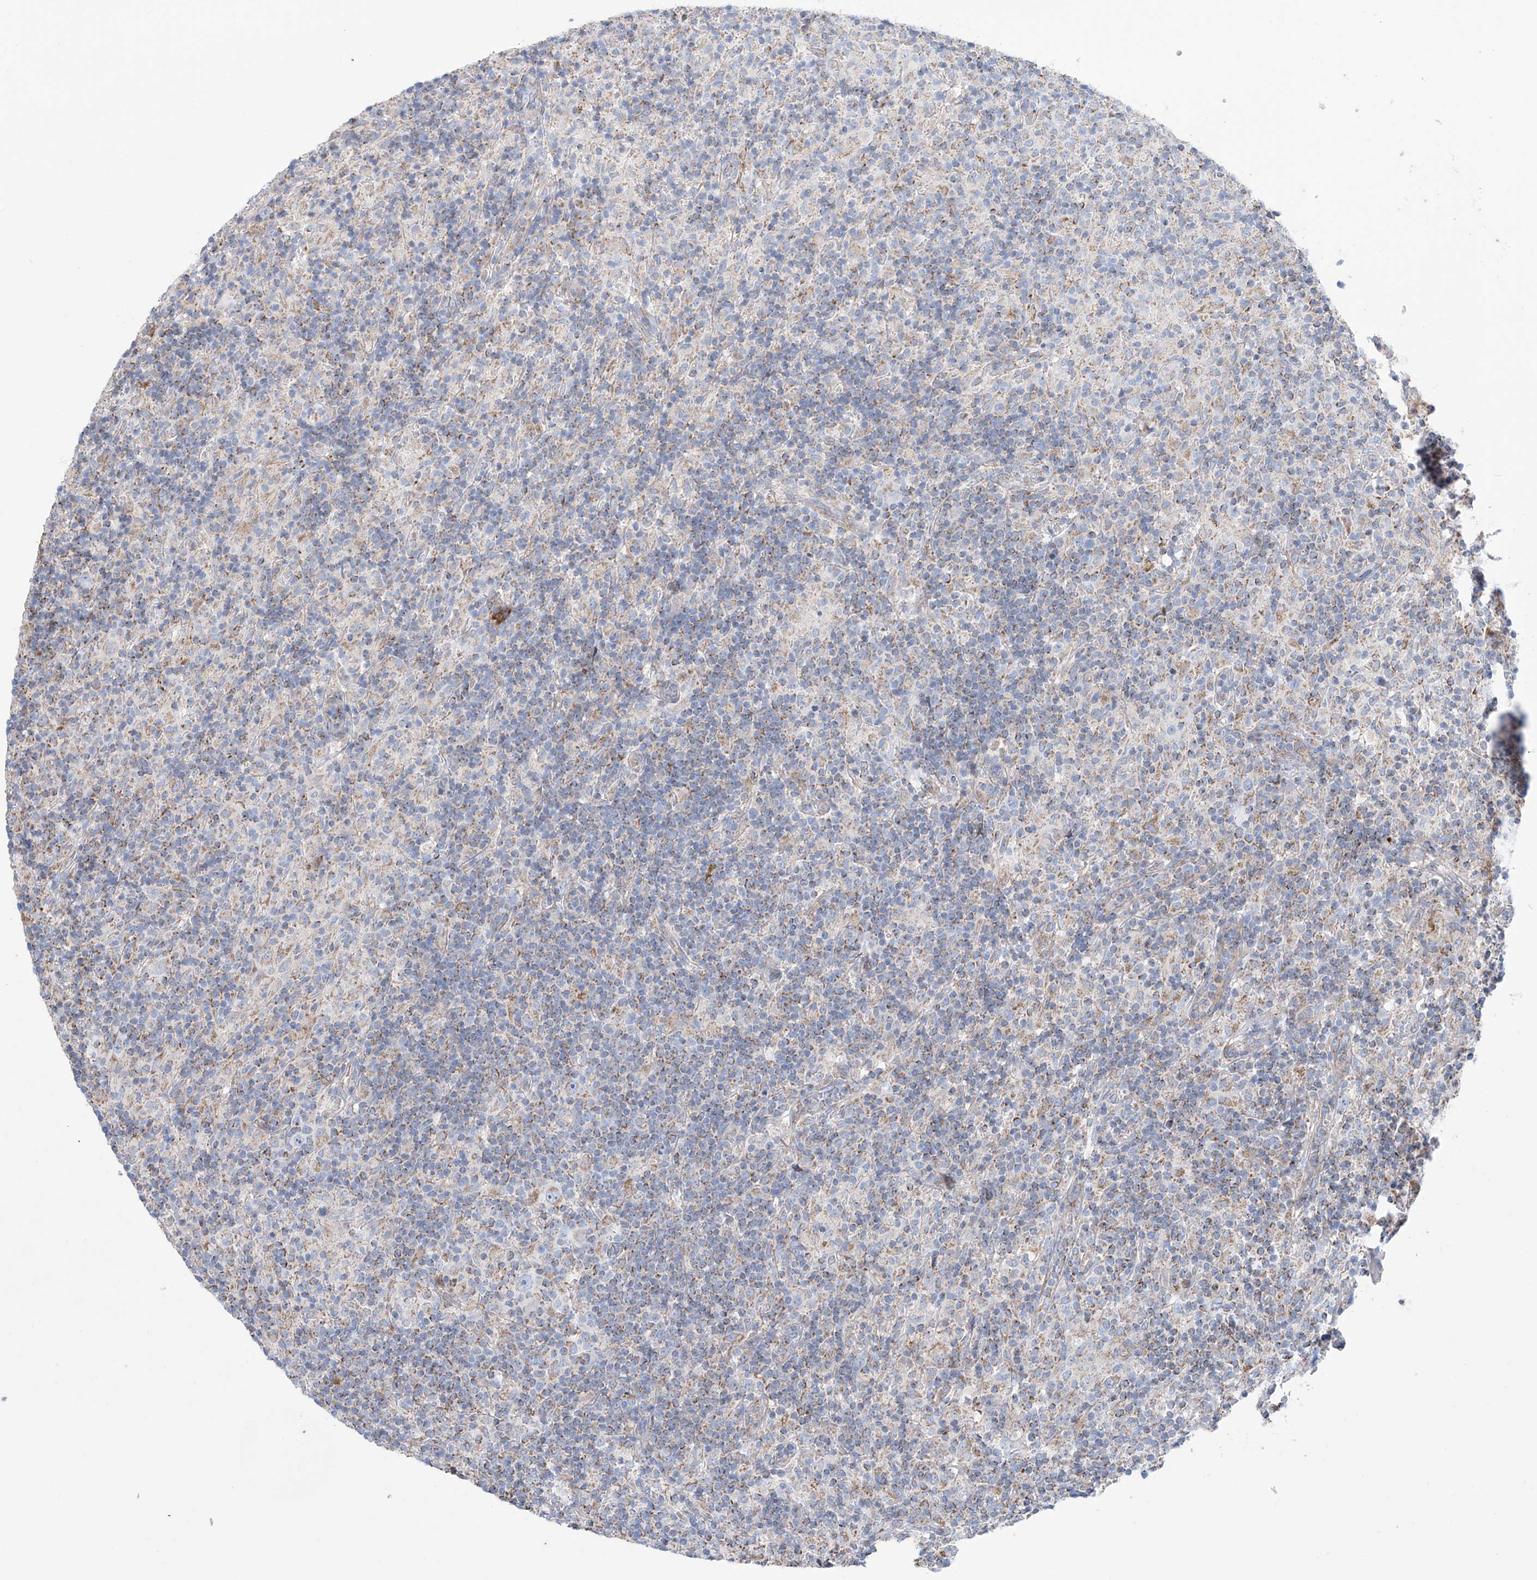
{"staining": {"intensity": "weak", "quantity": "25%-75%", "location": "cytoplasmic/membranous"}, "tissue": "lymphoma", "cell_type": "Tumor cells", "image_type": "cancer", "snomed": [{"axis": "morphology", "description": "Hodgkin's disease, NOS"}, {"axis": "topography", "description": "Lymph node"}], "caption": "An image of human Hodgkin's disease stained for a protein demonstrates weak cytoplasmic/membranous brown staining in tumor cells.", "gene": "ALDH6A1", "patient": {"sex": "male", "age": 70}}